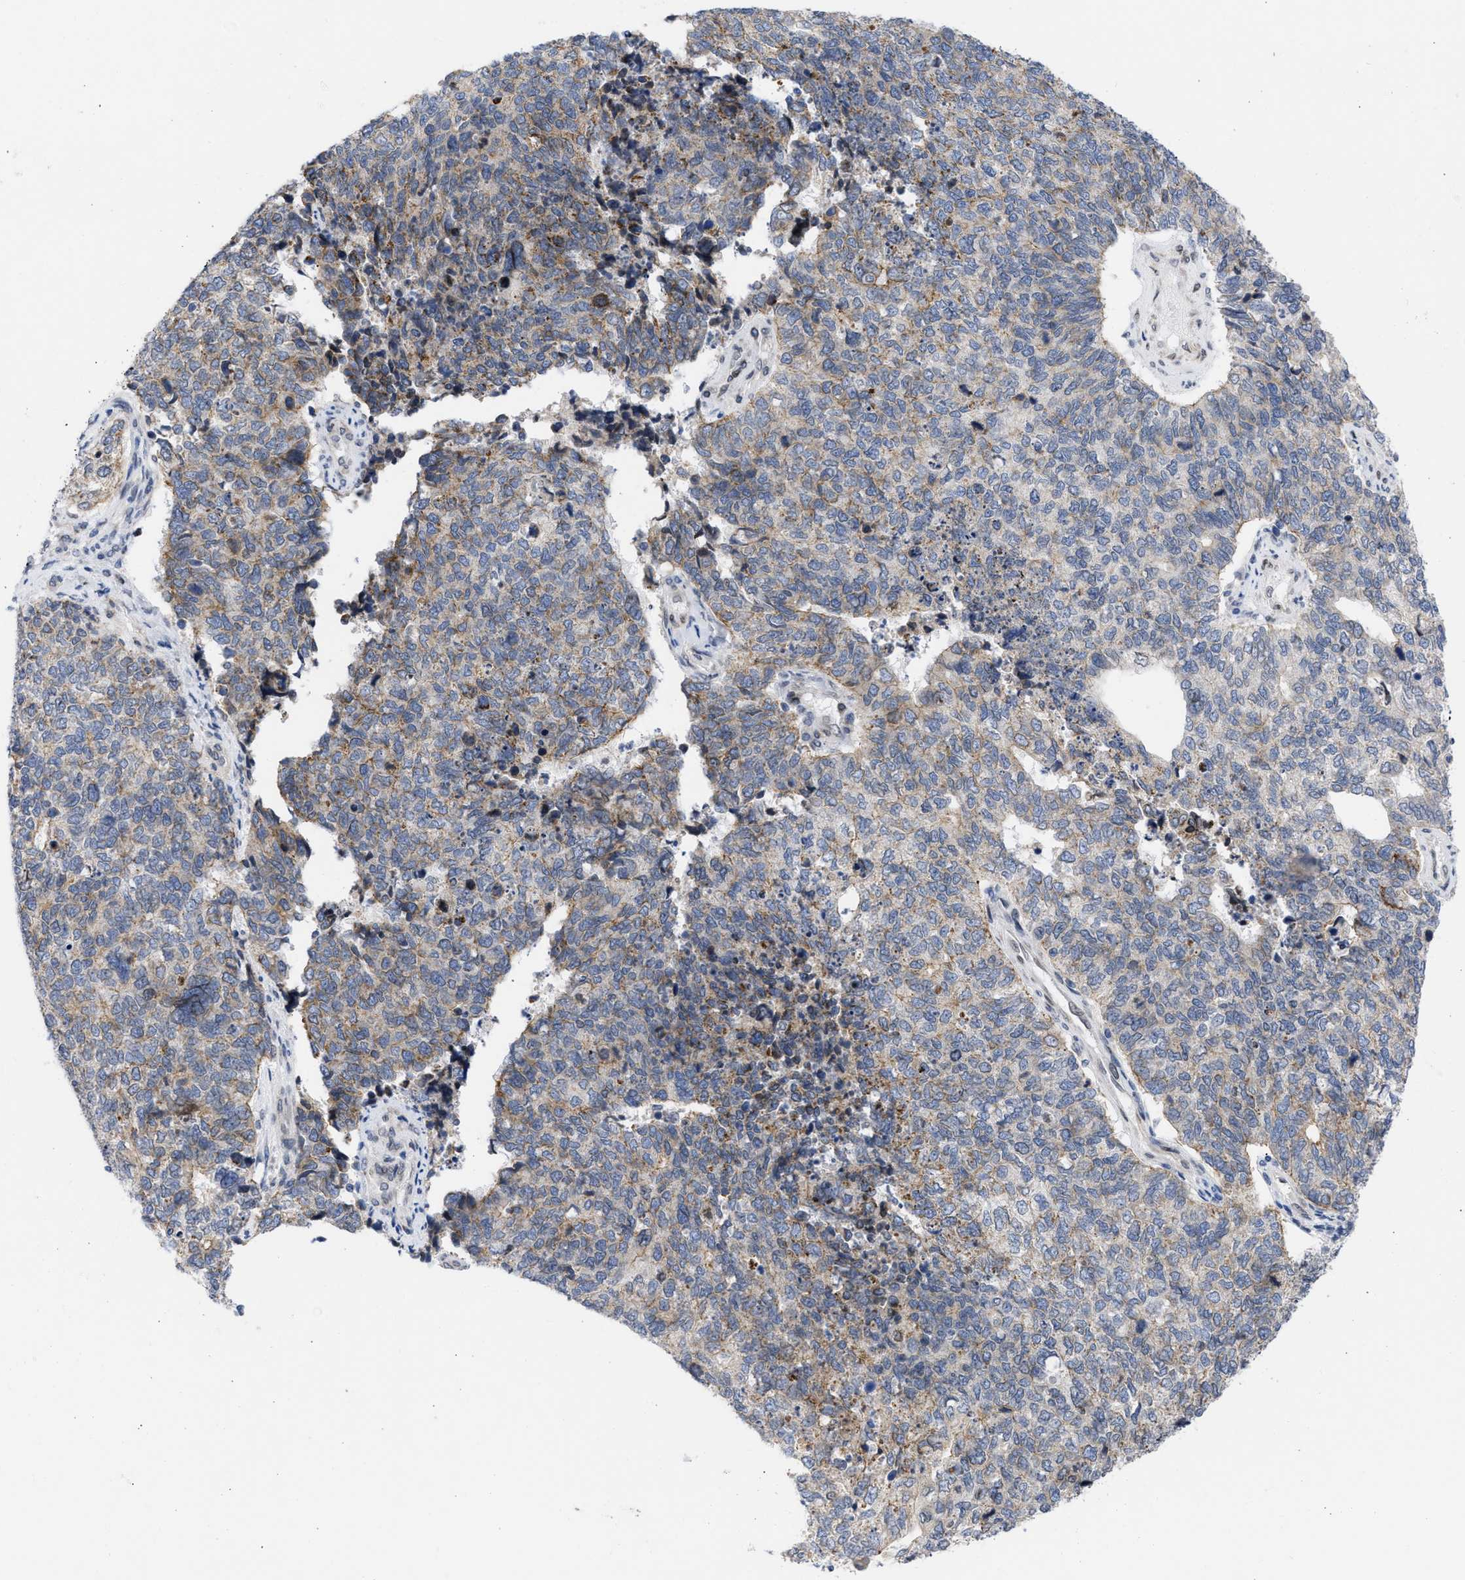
{"staining": {"intensity": "weak", "quantity": ">75%", "location": "cytoplasmic/membranous"}, "tissue": "cervical cancer", "cell_type": "Tumor cells", "image_type": "cancer", "snomed": [{"axis": "morphology", "description": "Squamous cell carcinoma, NOS"}, {"axis": "topography", "description": "Cervix"}], "caption": "Tumor cells display low levels of weak cytoplasmic/membranous staining in about >75% of cells in cervical cancer (squamous cell carcinoma).", "gene": "NUP35", "patient": {"sex": "female", "age": 63}}